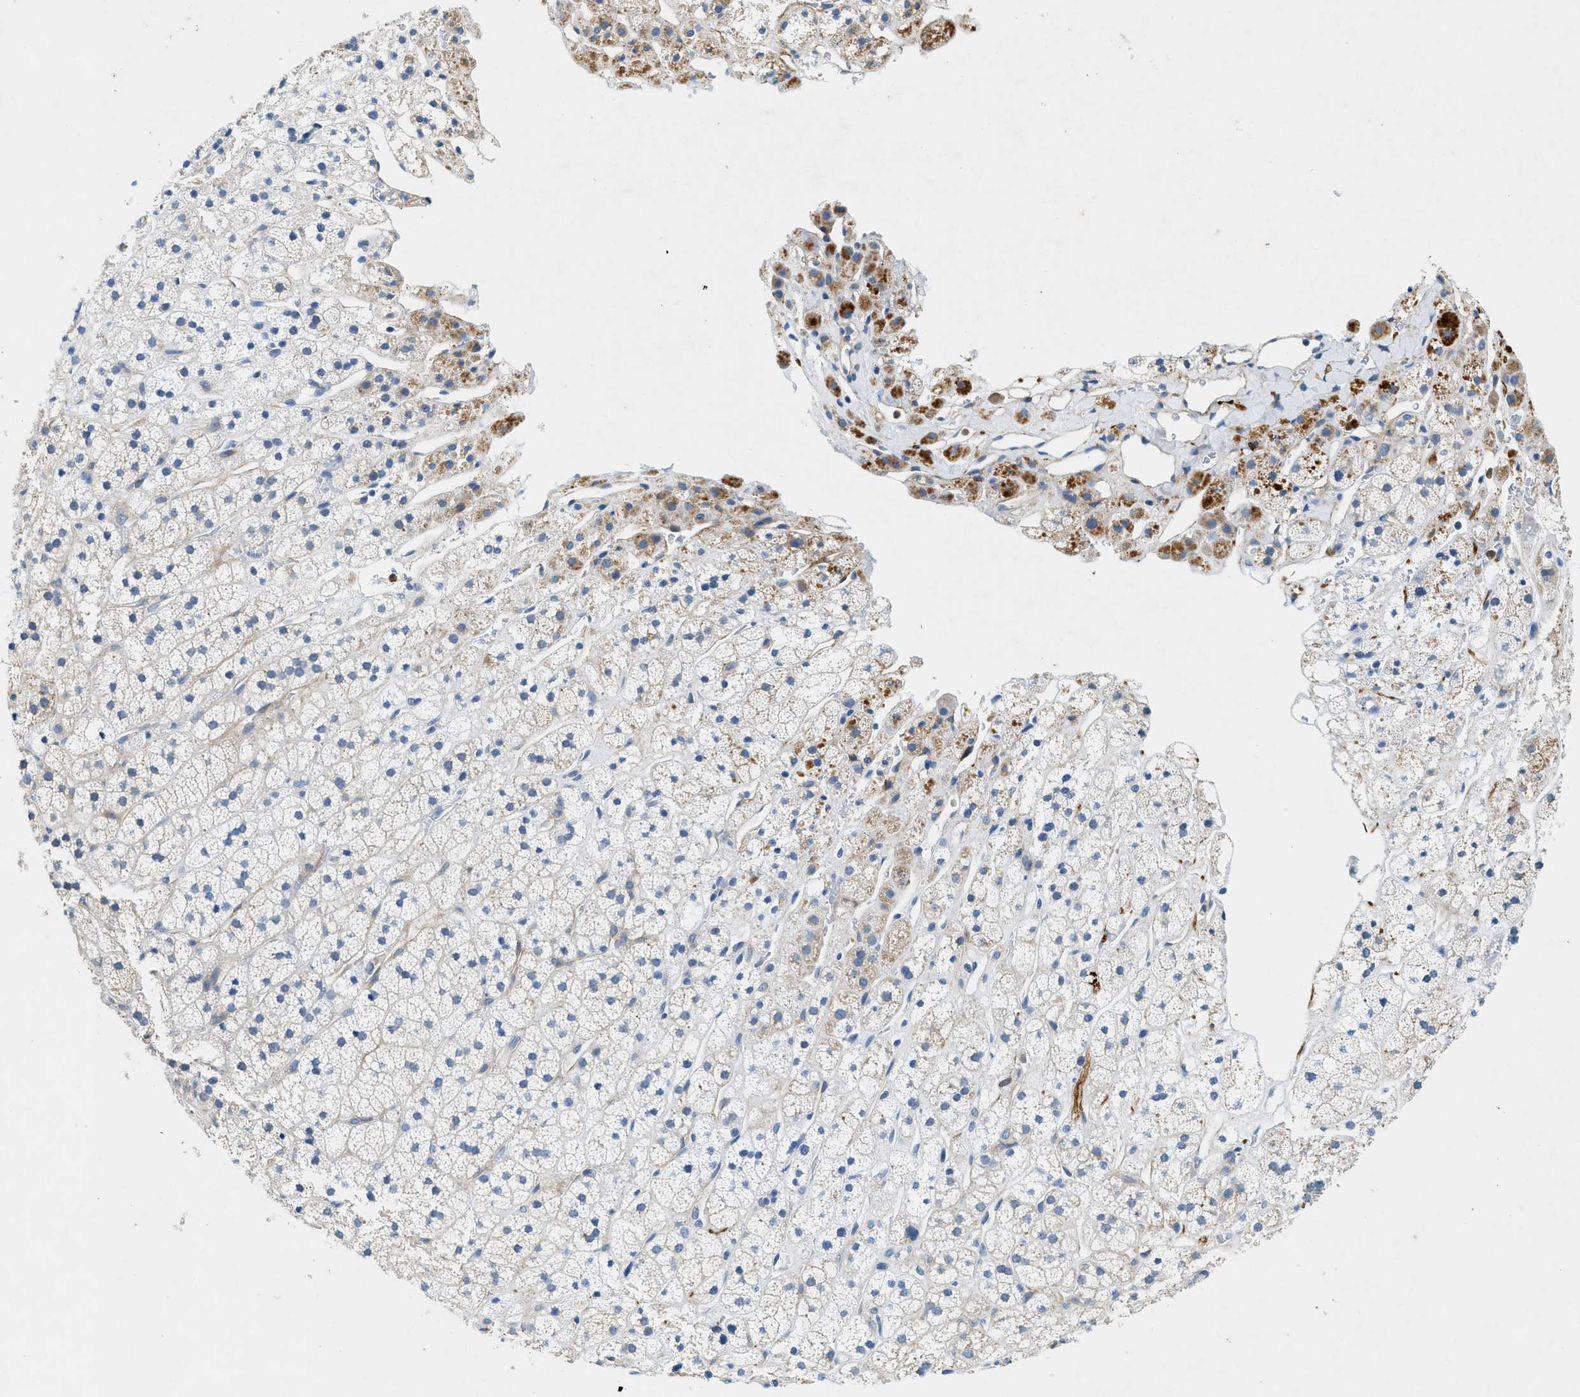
{"staining": {"intensity": "moderate", "quantity": "<25%", "location": "cytoplasmic/membranous"}, "tissue": "adrenal gland", "cell_type": "Glandular cells", "image_type": "normal", "snomed": [{"axis": "morphology", "description": "Normal tissue, NOS"}, {"axis": "topography", "description": "Adrenal gland"}], "caption": "A low amount of moderate cytoplasmic/membranous expression is present in about <25% of glandular cells in benign adrenal gland. (Stains: DAB in brown, nuclei in blue, Microscopy: brightfield microscopy at high magnification).", "gene": "ZDHHC13", "patient": {"sex": "male", "age": 56}}